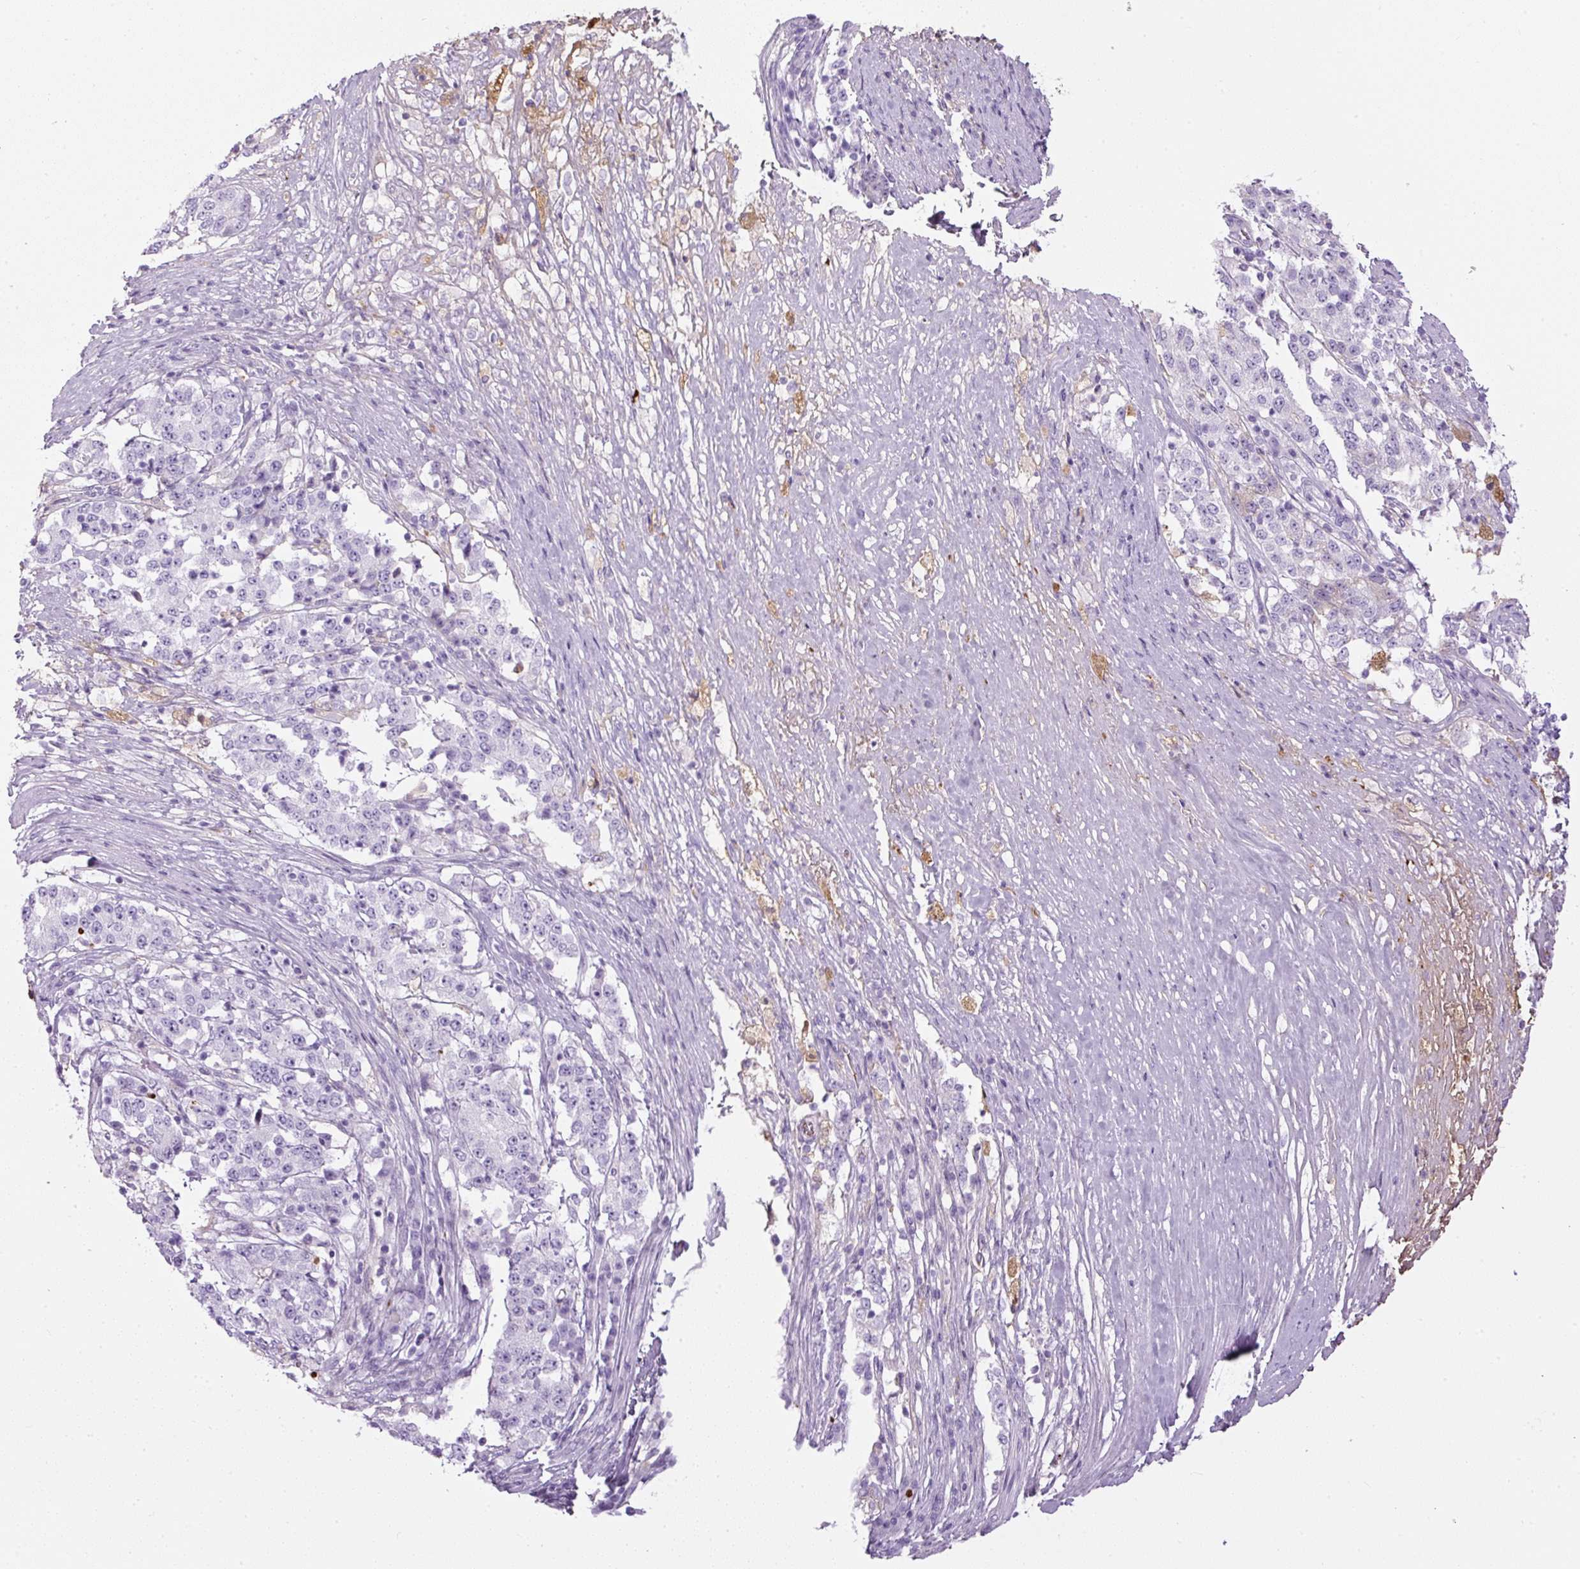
{"staining": {"intensity": "negative", "quantity": "none", "location": "none"}, "tissue": "stomach cancer", "cell_type": "Tumor cells", "image_type": "cancer", "snomed": [{"axis": "morphology", "description": "Adenocarcinoma, NOS"}, {"axis": "topography", "description": "Stomach"}], "caption": "Immunohistochemistry (IHC) image of stomach cancer stained for a protein (brown), which shows no expression in tumor cells.", "gene": "APOA1", "patient": {"sex": "male", "age": 59}}